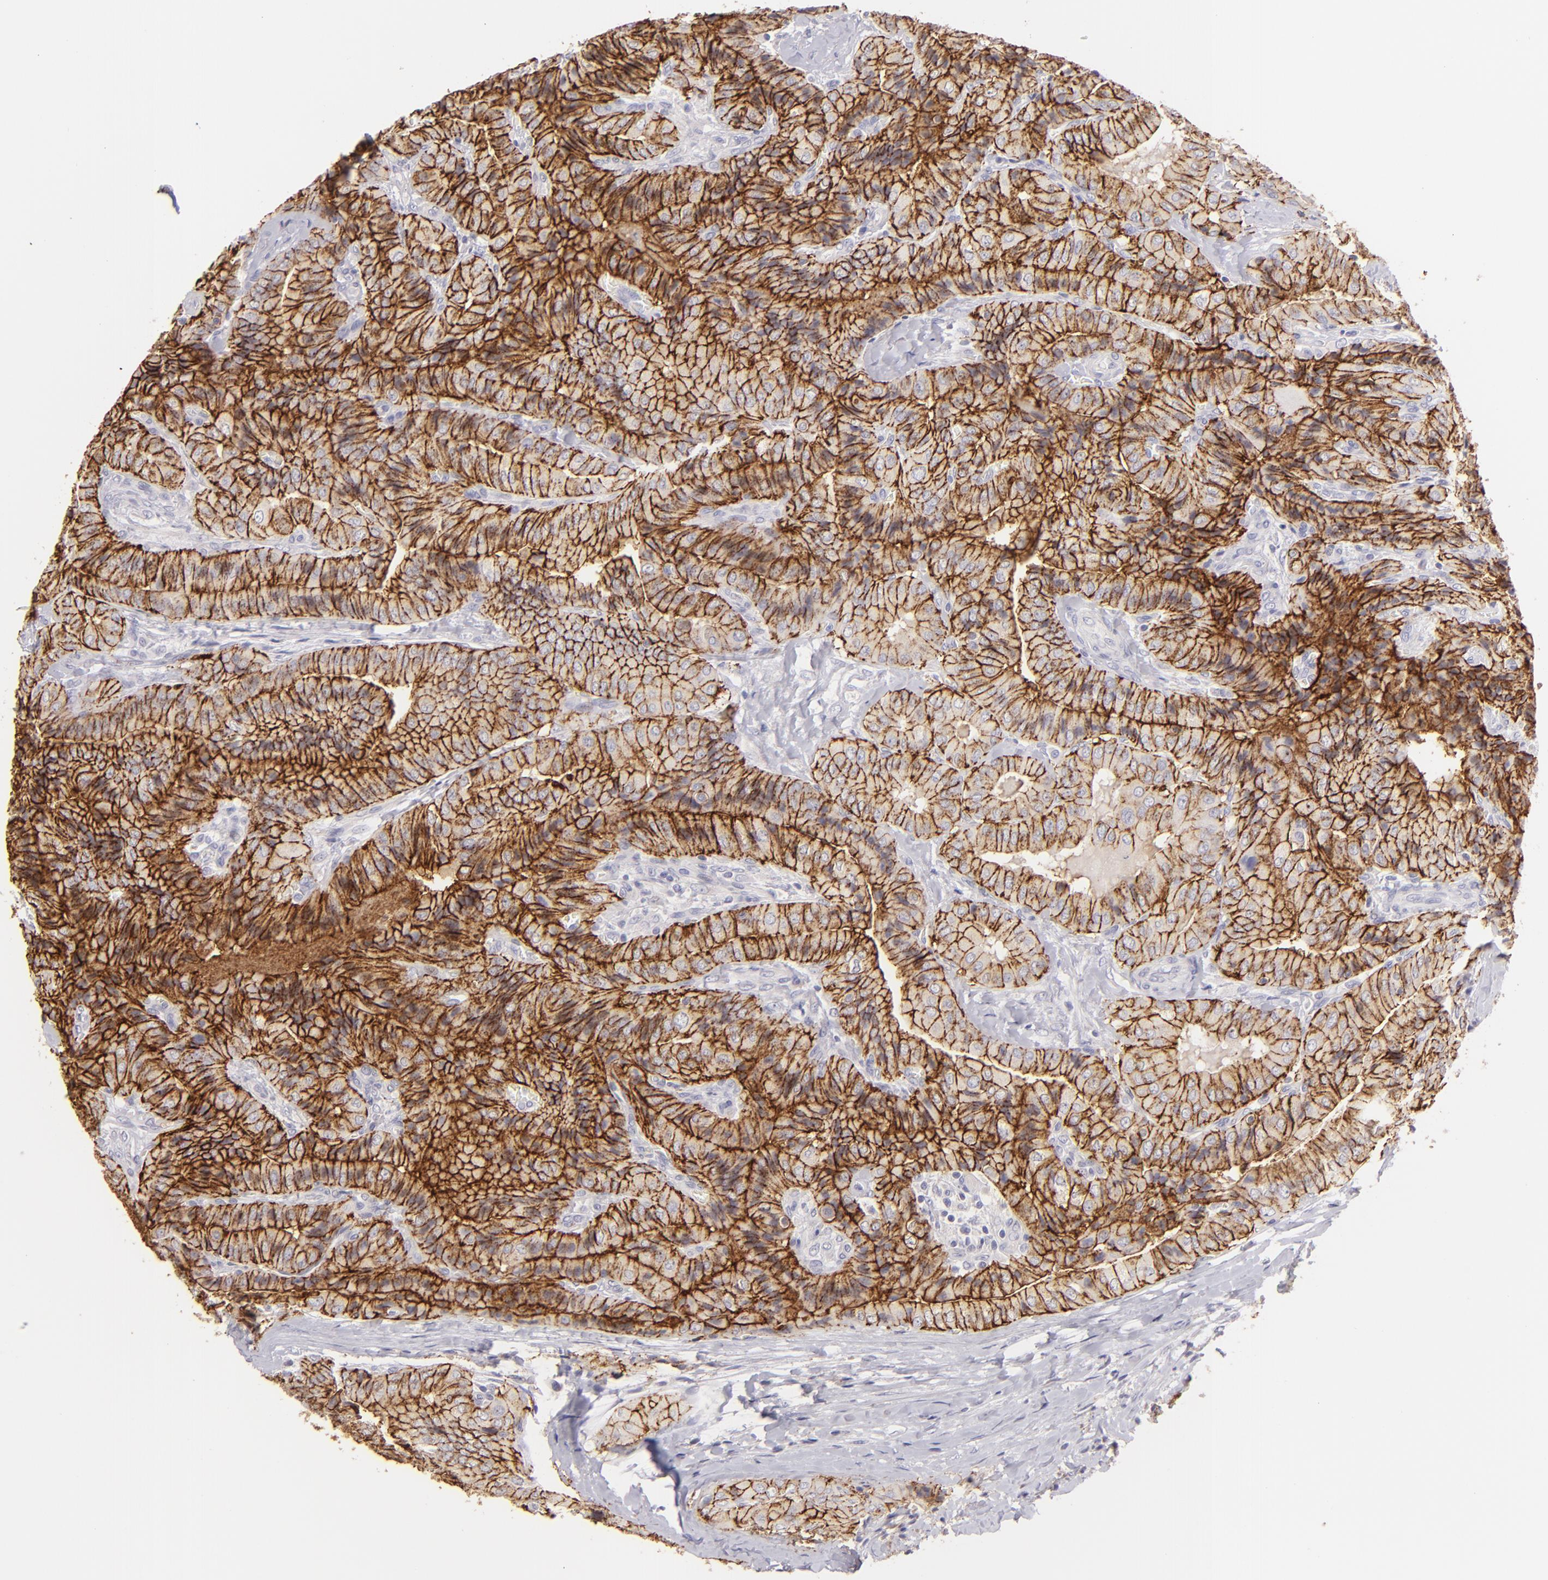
{"staining": {"intensity": "strong", "quantity": ">75%", "location": "cytoplasmic/membranous"}, "tissue": "thyroid cancer", "cell_type": "Tumor cells", "image_type": "cancer", "snomed": [{"axis": "morphology", "description": "Papillary adenocarcinoma, NOS"}, {"axis": "topography", "description": "Thyroid gland"}], "caption": "This is a photomicrograph of immunohistochemistry (IHC) staining of thyroid cancer, which shows strong staining in the cytoplasmic/membranous of tumor cells.", "gene": "CLDN4", "patient": {"sex": "female", "age": 71}}